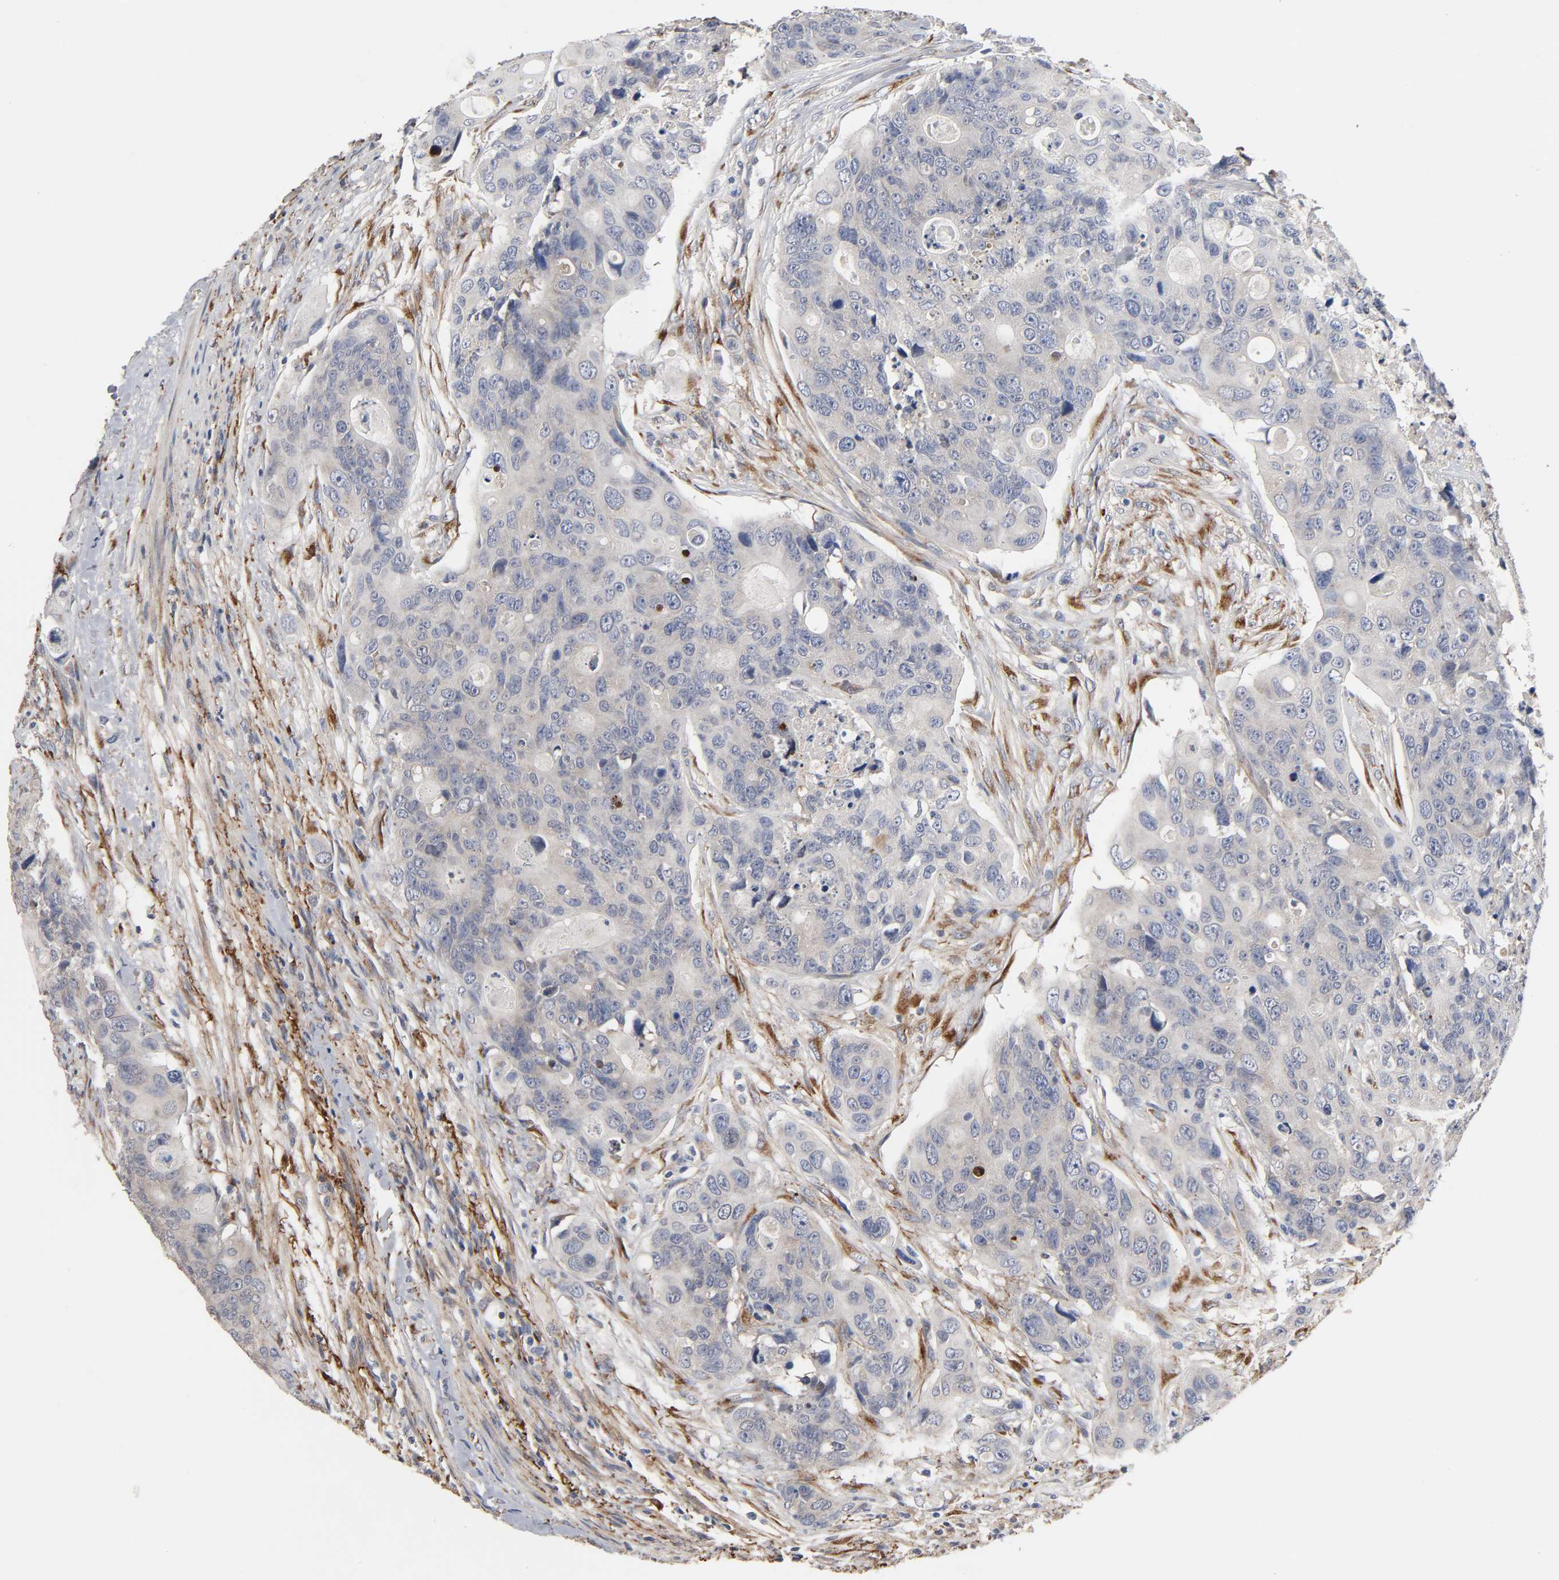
{"staining": {"intensity": "negative", "quantity": "none", "location": "none"}, "tissue": "colorectal cancer", "cell_type": "Tumor cells", "image_type": "cancer", "snomed": [{"axis": "morphology", "description": "Adenocarcinoma, NOS"}, {"axis": "topography", "description": "Colon"}], "caption": "Histopathology image shows no protein positivity in tumor cells of colorectal adenocarcinoma tissue.", "gene": "HDLBP", "patient": {"sex": "female", "age": 57}}